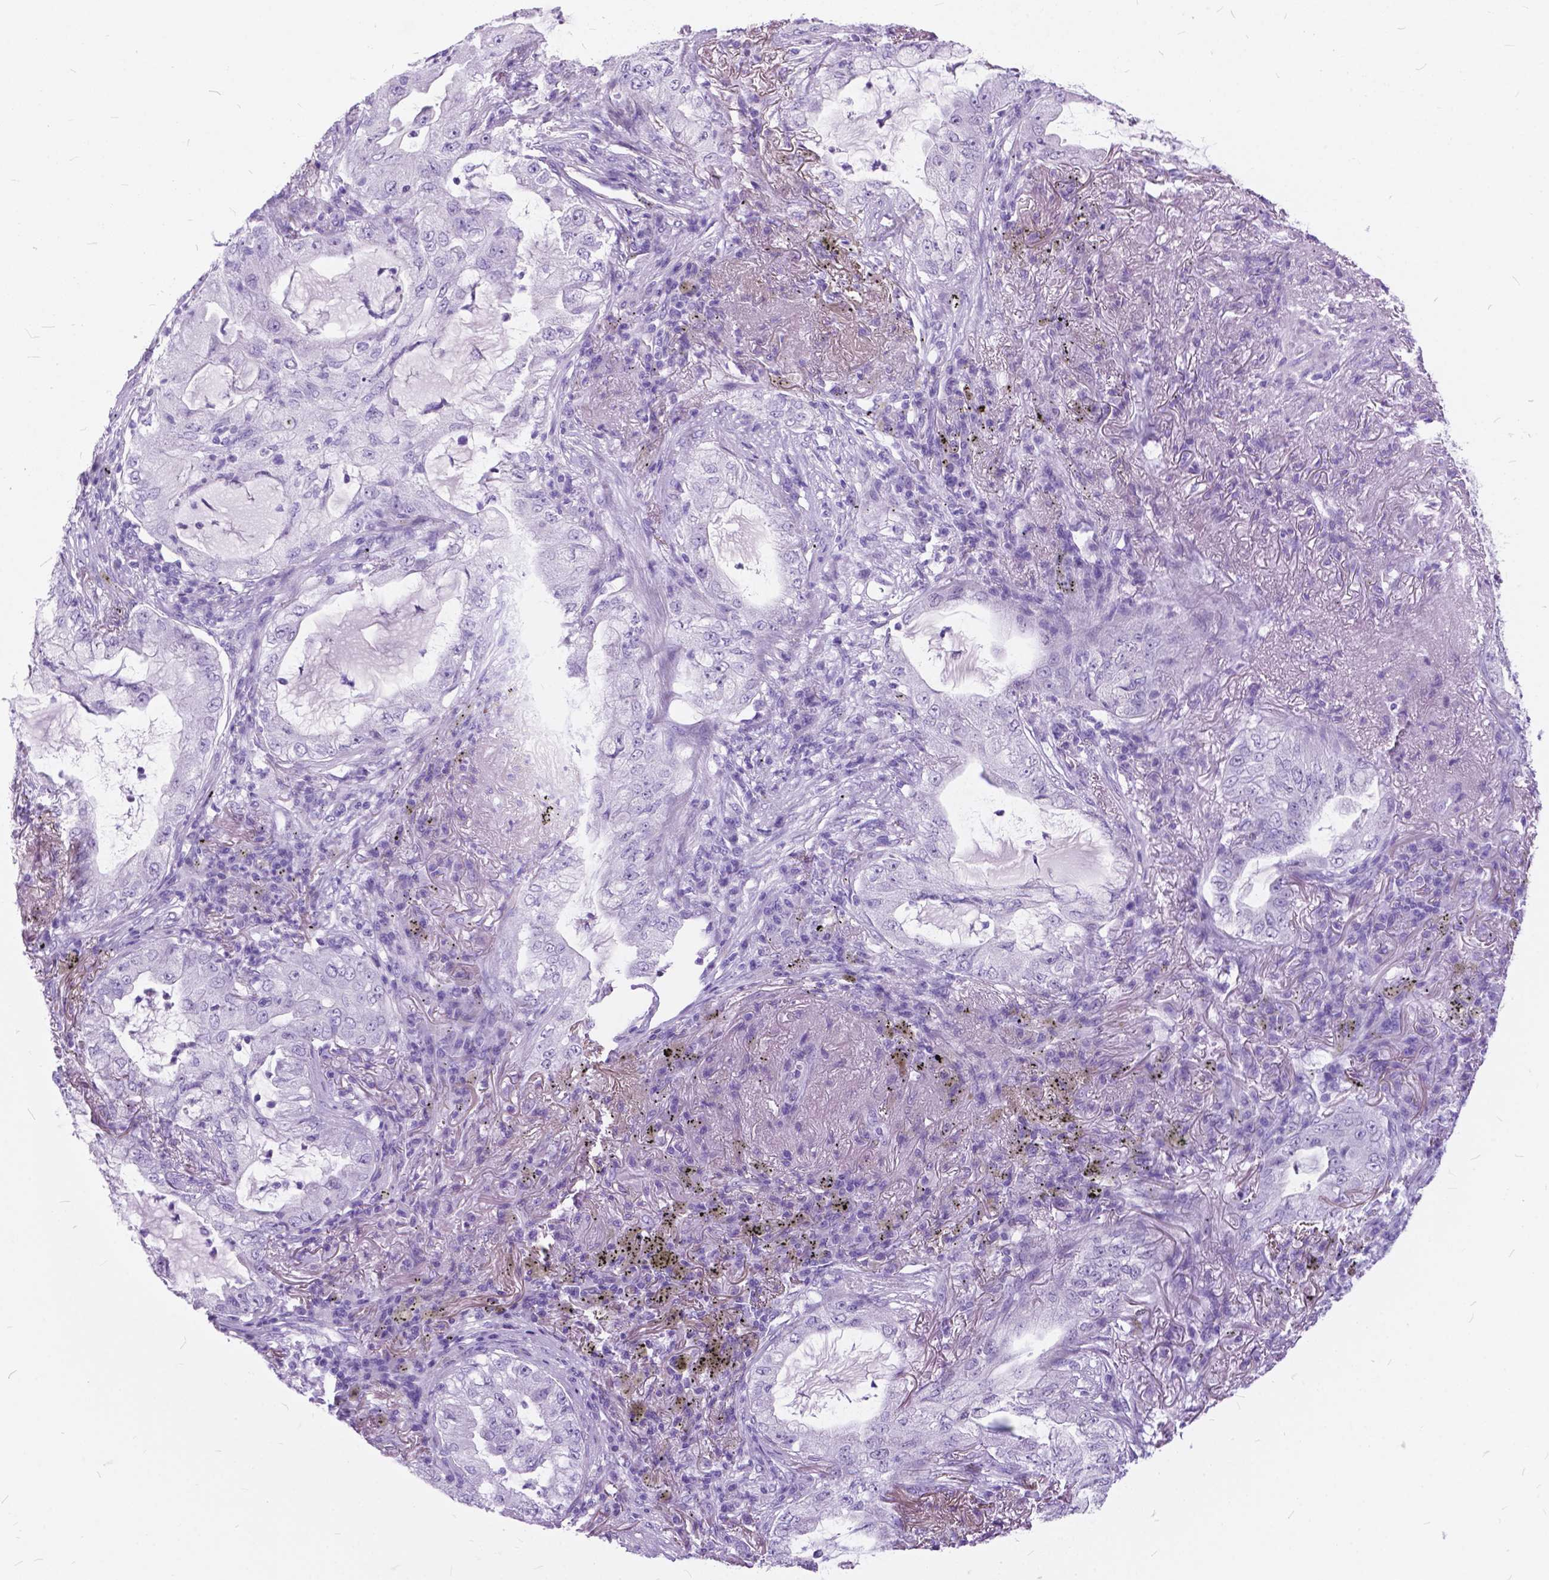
{"staining": {"intensity": "negative", "quantity": "none", "location": "none"}, "tissue": "lung cancer", "cell_type": "Tumor cells", "image_type": "cancer", "snomed": [{"axis": "morphology", "description": "Adenocarcinoma, NOS"}, {"axis": "topography", "description": "Lung"}], "caption": "The photomicrograph demonstrates no significant staining in tumor cells of lung cancer (adenocarcinoma). The staining is performed using DAB (3,3'-diaminobenzidine) brown chromogen with nuclei counter-stained in using hematoxylin.", "gene": "BSND", "patient": {"sex": "female", "age": 73}}